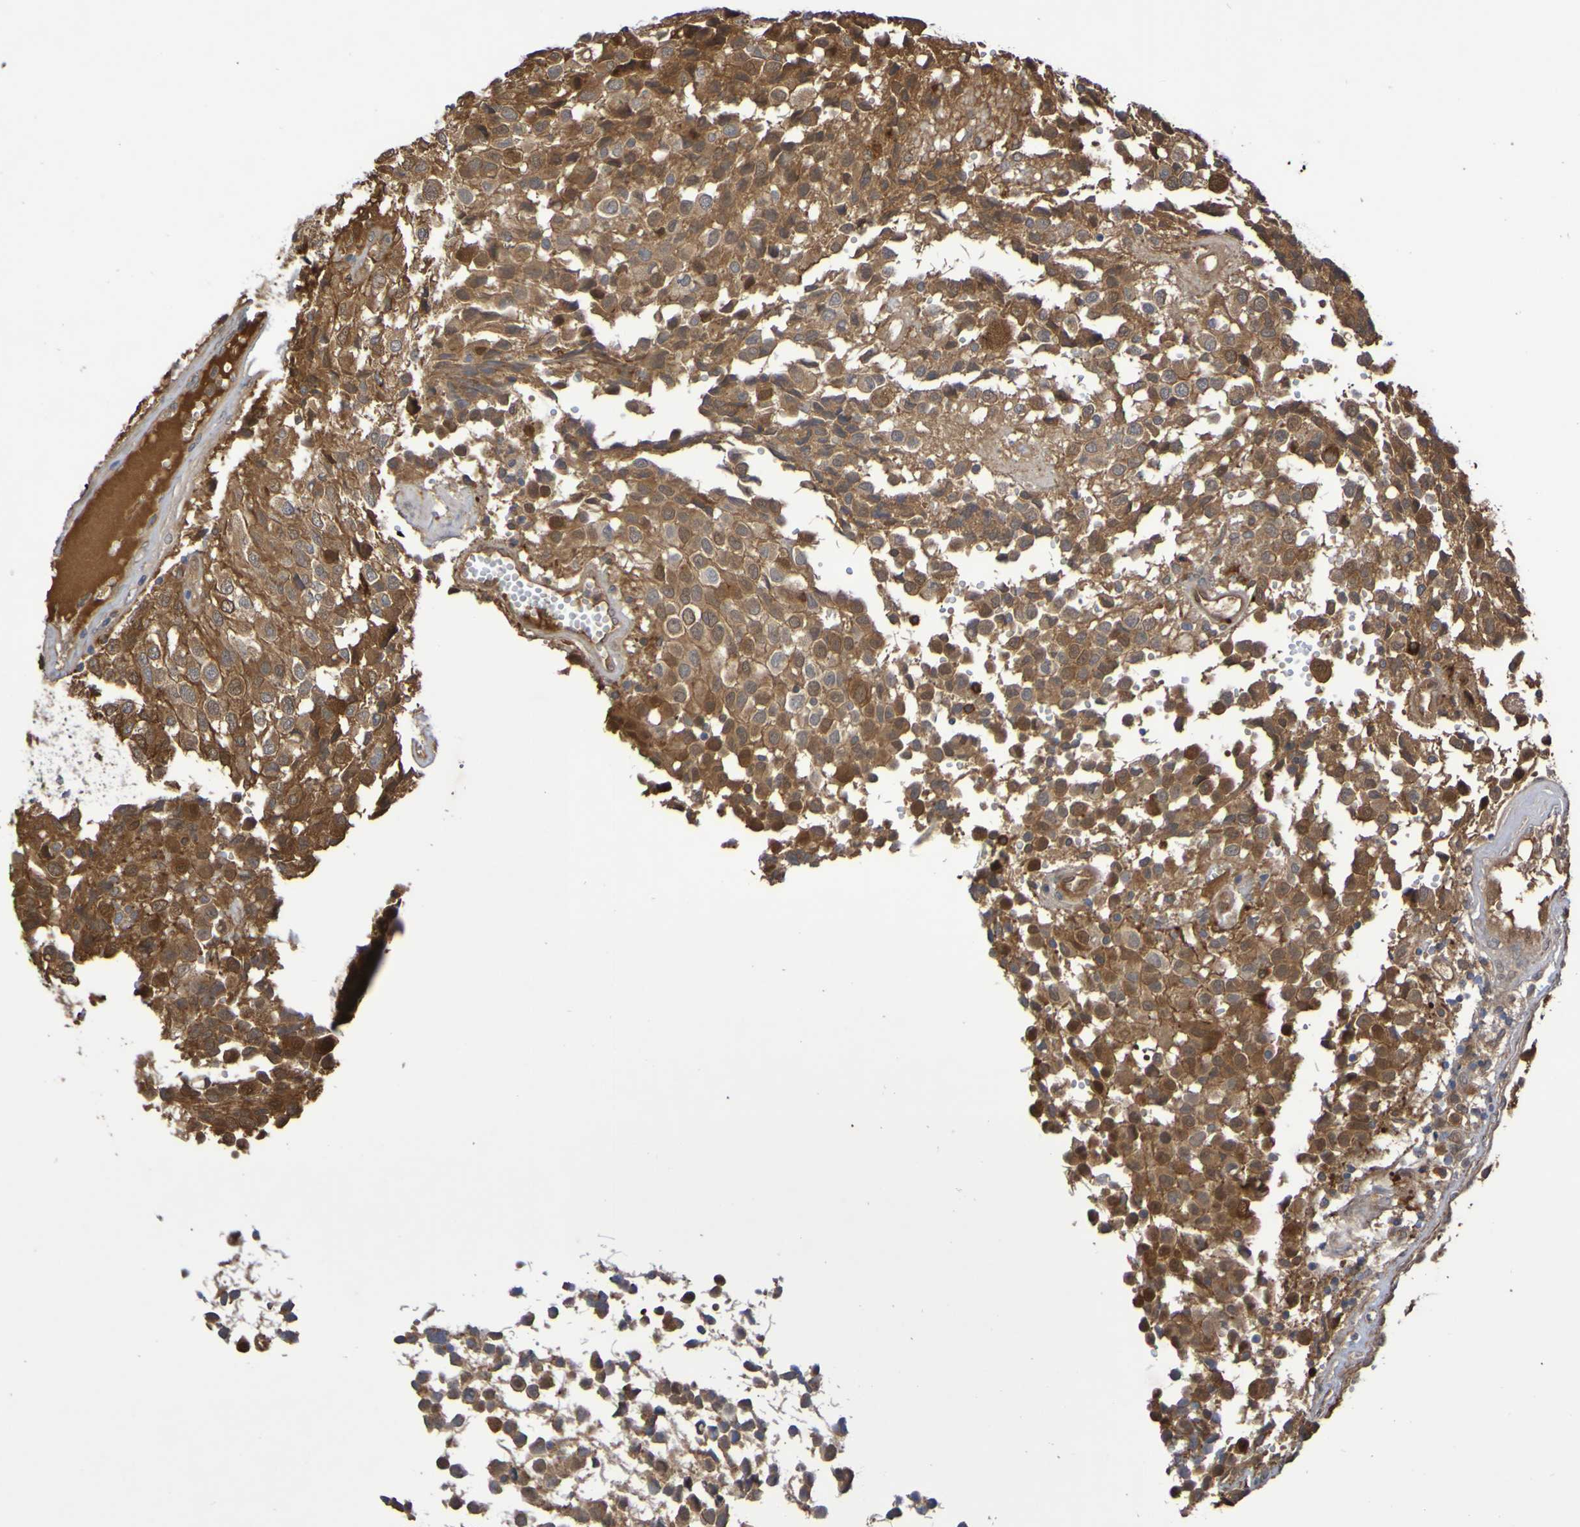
{"staining": {"intensity": "moderate", "quantity": ">75%", "location": "cytoplasmic/membranous,nuclear"}, "tissue": "glioma", "cell_type": "Tumor cells", "image_type": "cancer", "snomed": [{"axis": "morphology", "description": "Glioma, malignant, High grade"}, {"axis": "topography", "description": "Brain"}], "caption": "The image shows staining of malignant glioma (high-grade), revealing moderate cytoplasmic/membranous and nuclear protein staining (brown color) within tumor cells.", "gene": "SERPINB6", "patient": {"sex": "male", "age": 32}}